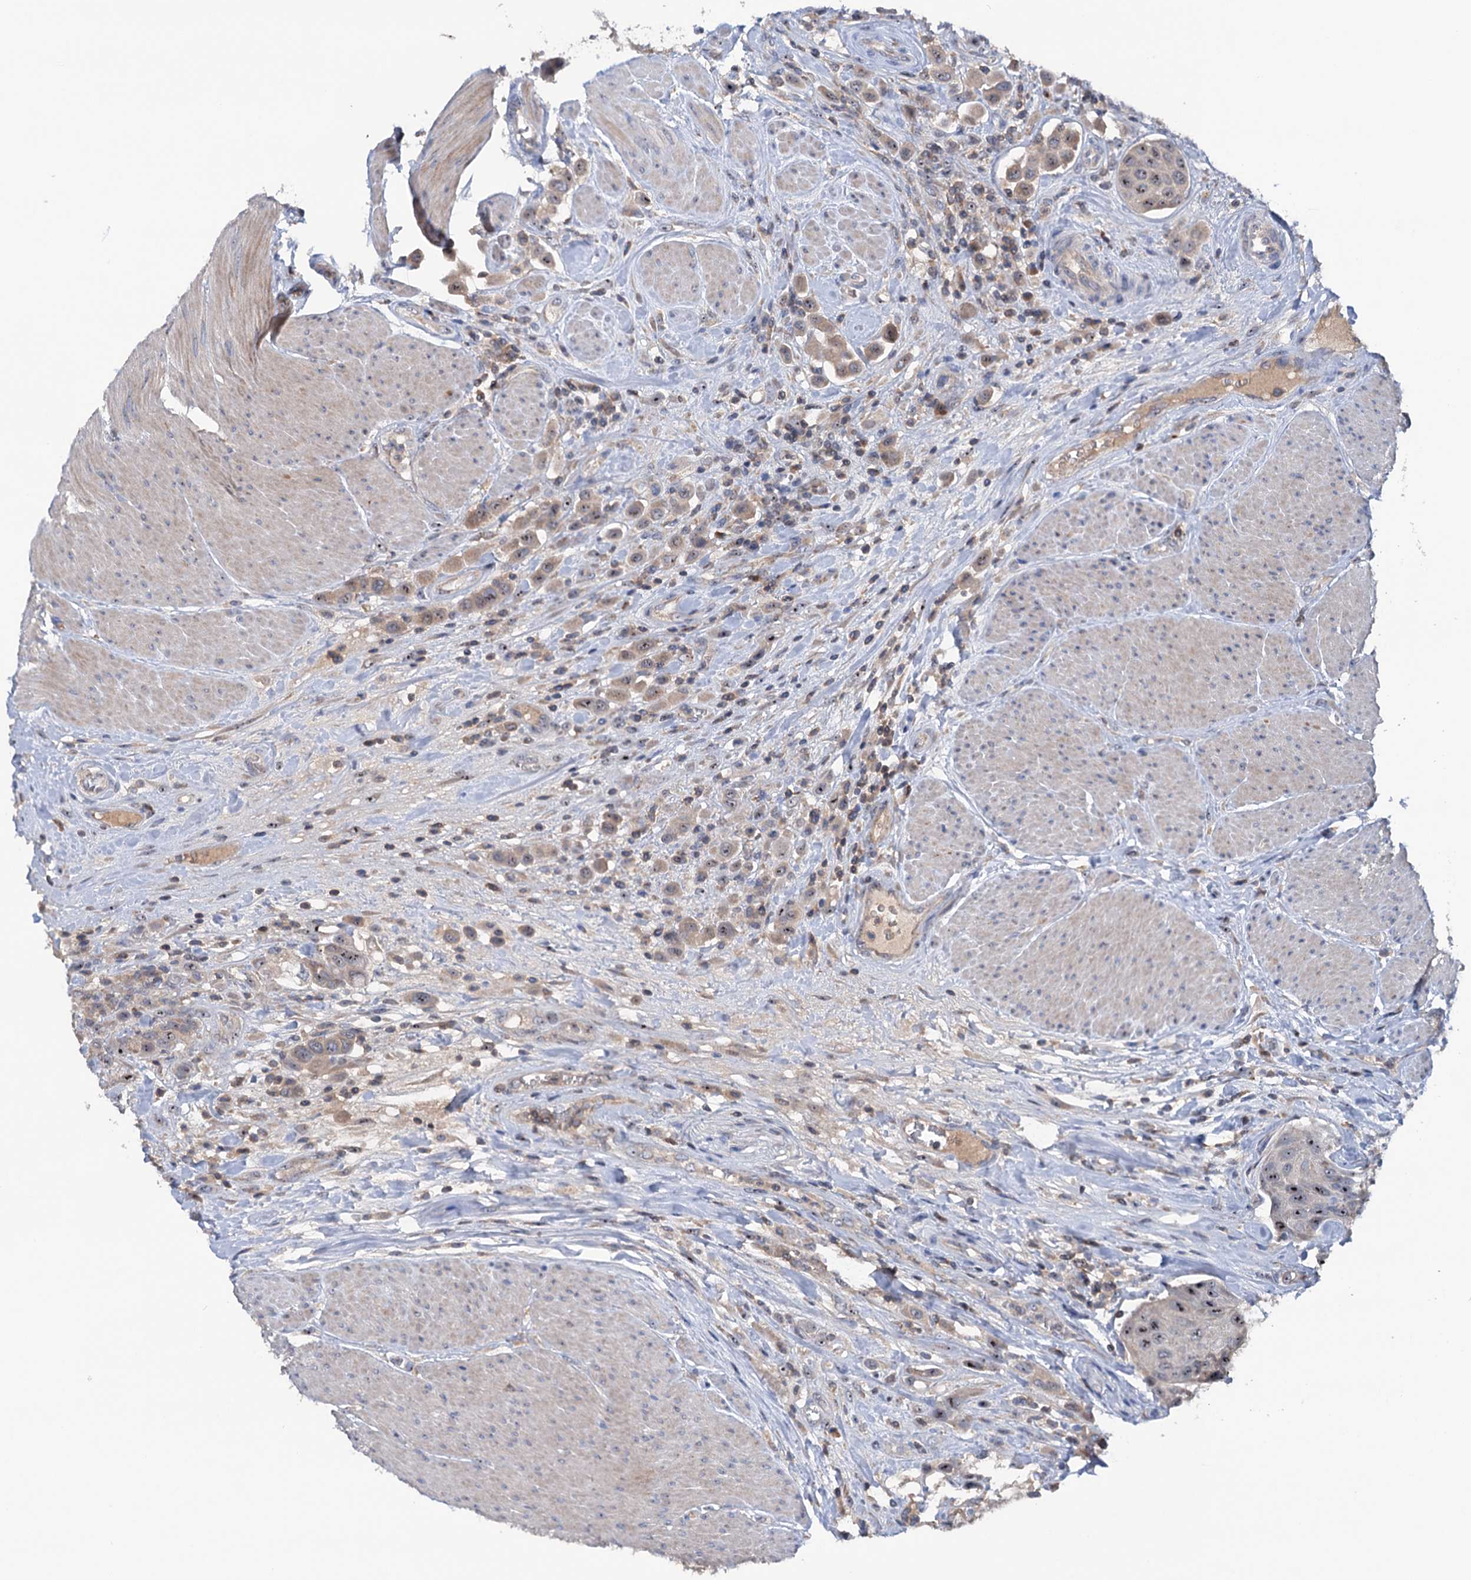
{"staining": {"intensity": "moderate", "quantity": "25%-75%", "location": "cytoplasmic/membranous,nuclear"}, "tissue": "urothelial cancer", "cell_type": "Tumor cells", "image_type": "cancer", "snomed": [{"axis": "morphology", "description": "Urothelial carcinoma, High grade"}, {"axis": "topography", "description": "Urinary bladder"}], "caption": "Immunohistochemistry micrograph of human high-grade urothelial carcinoma stained for a protein (brown), which displays medium levels of moderate cytoplasmic/membranous and nuclear expression in about 25%-75% of tumor cells.", "gene": "HTR3B", "patient": {"sex": "male", "age": 50}}